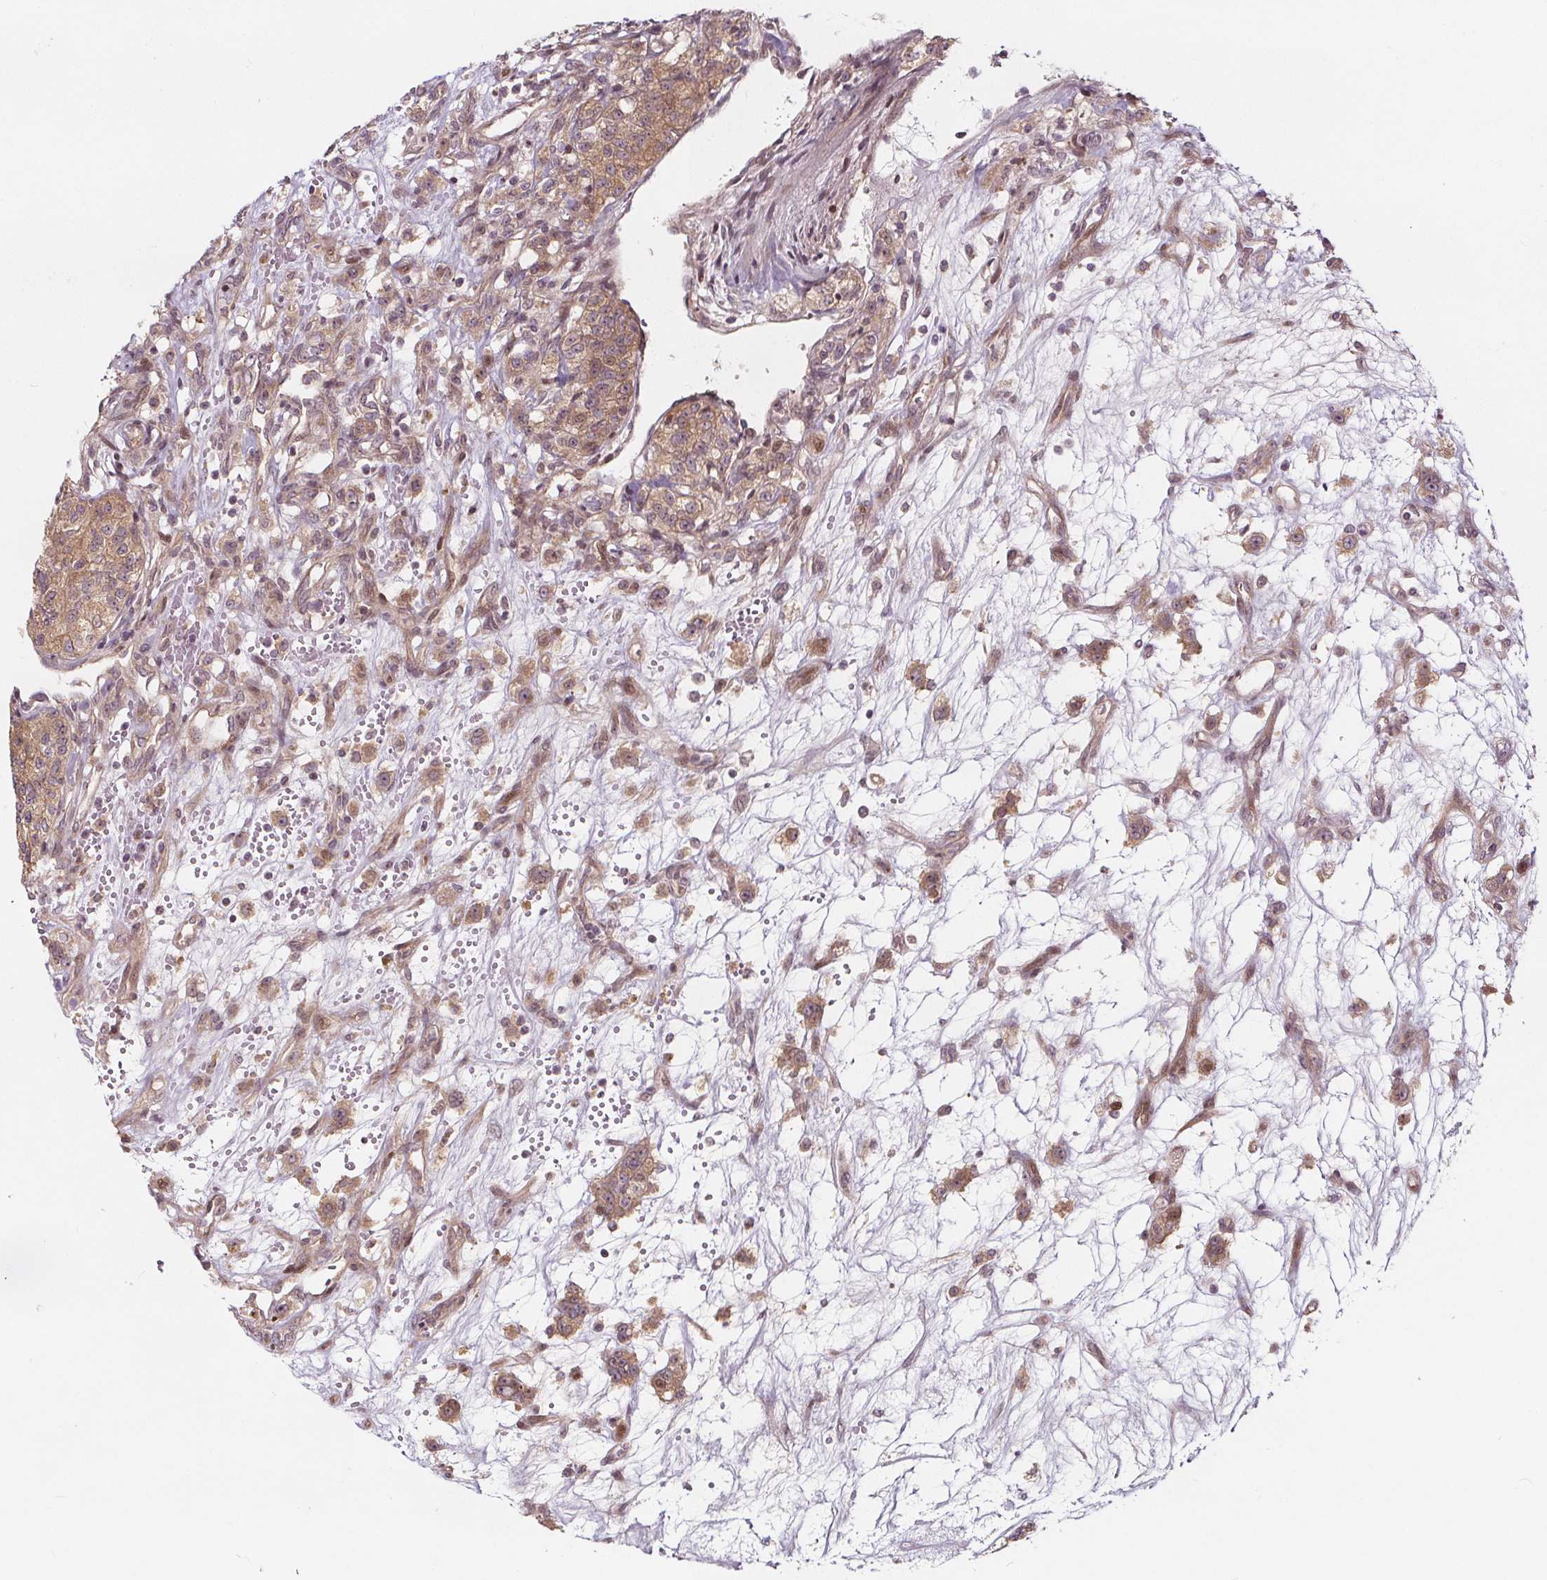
{"staining": {"intensity": "weak", "quantity": ">75%", "location": "cytoplasmic/membranous,nuclear"}, "tissue": "renal cancer", "cell_type": "Tumor cells", "image_type": "cancer", "snomed": [{"axis": "morphology", "description": "Adenocarcinoma, NOS"}, {"axis": "topography", "description": "Kidney"}], "caption": "About >75% of tumor cells in renal cancer demonstrate weak cytoplasmic/membranous and nuclear protein expression as visualized by brown immunohistochemical staining.", "gene": "AKT1S1", "patient": {"sex": "female", "age": 63}}